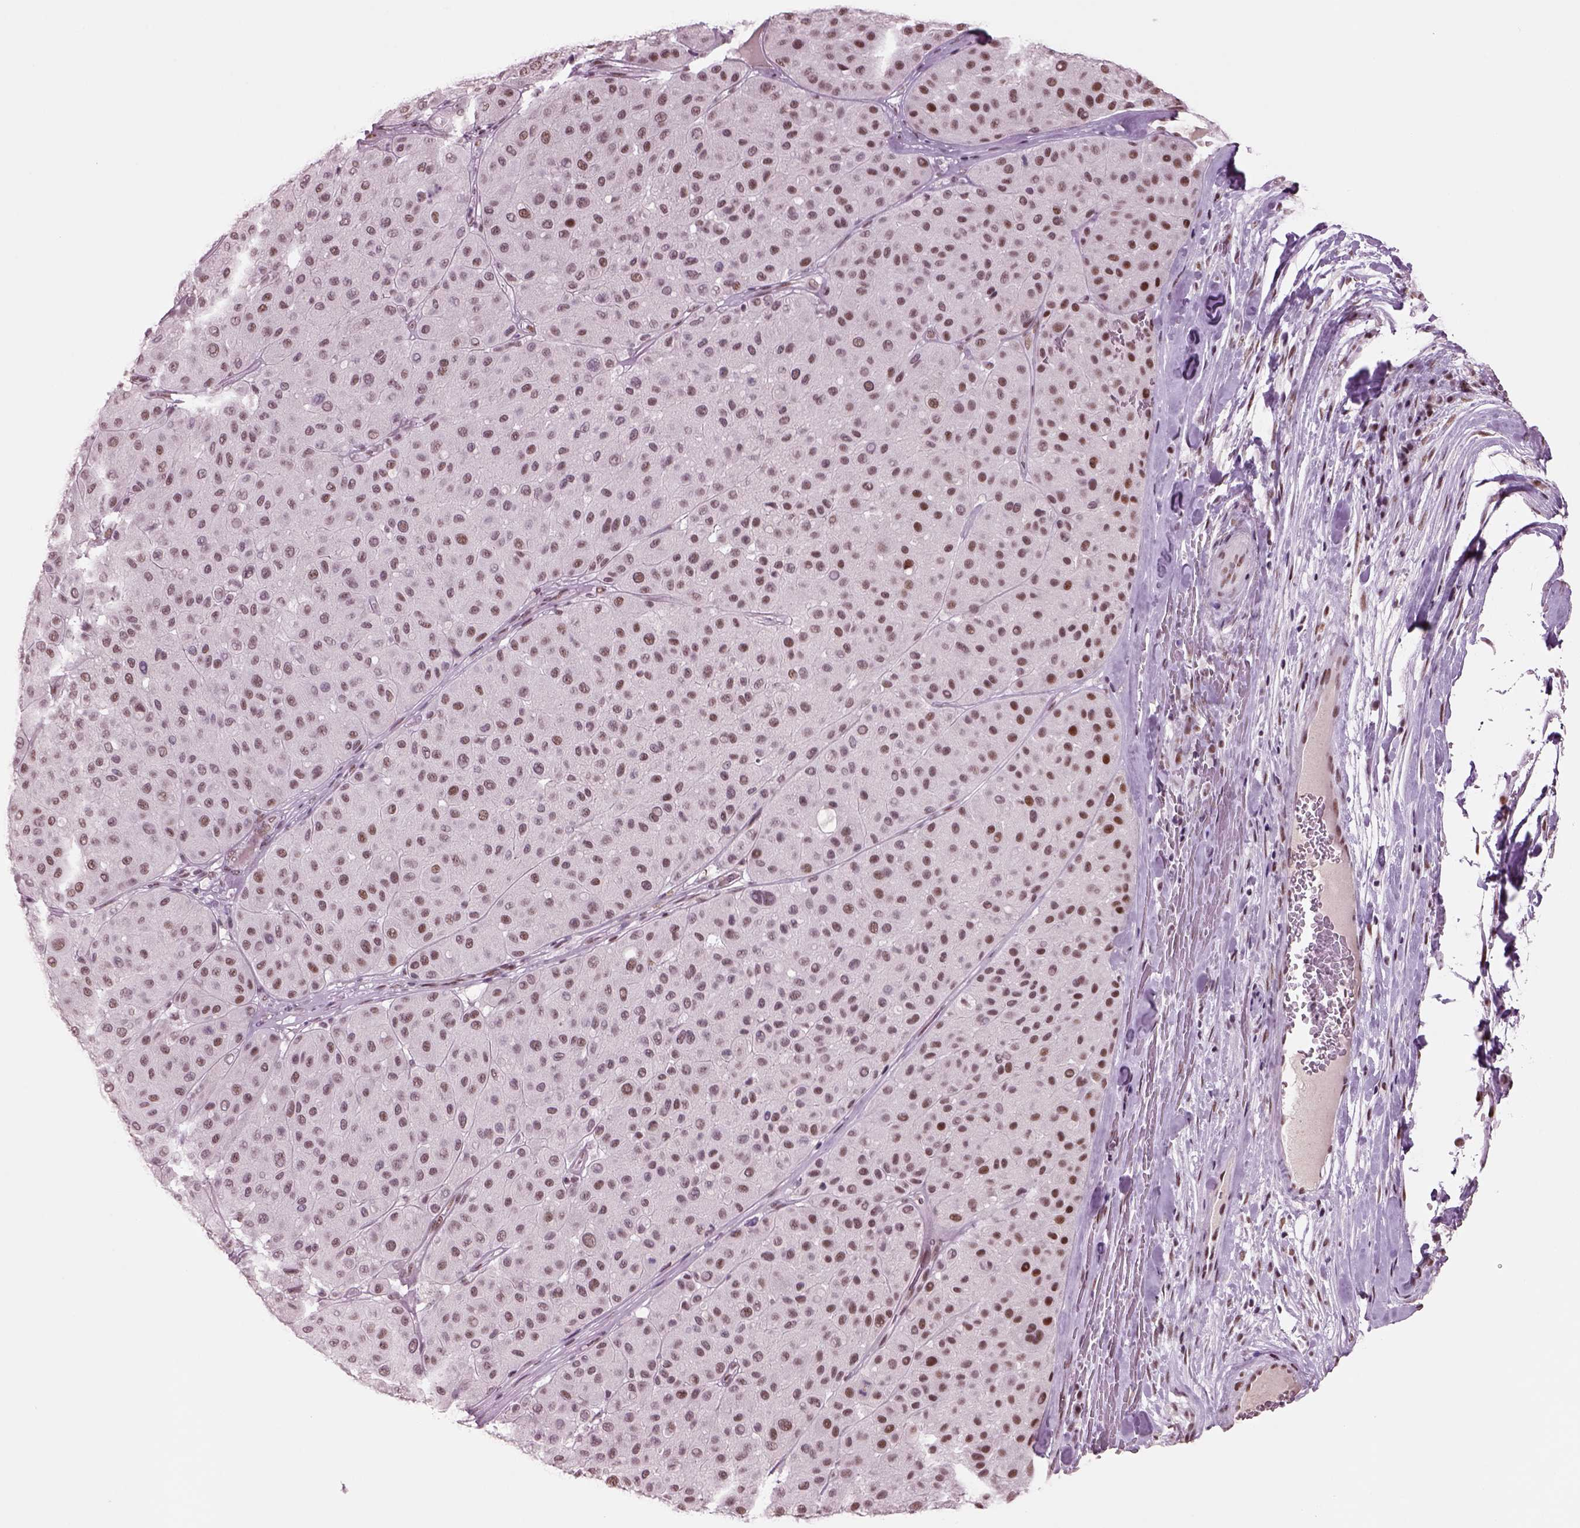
{"staining": {"intensity": "strong", "quantity": "25%-75%", "location": "nuclear"}, "tissue": "melanoma", "cell_type": "Tumor cells", "image_type": "cancer", "snomed": [{"axis": "morphology", "description": "Malignant melanoma, Metastatic site"}, {"axis": "topography", "description": "Smooth muscle"}], "caption": "Strong nuclear staining for a protein is appreciated in approximately 25%-75% of tumor cells of malignant melanoma (metastatic site) using immunohistochemistry (IHC).", "gene": "SEPHS1", "patient": {"sex": "male", "age": 41}}